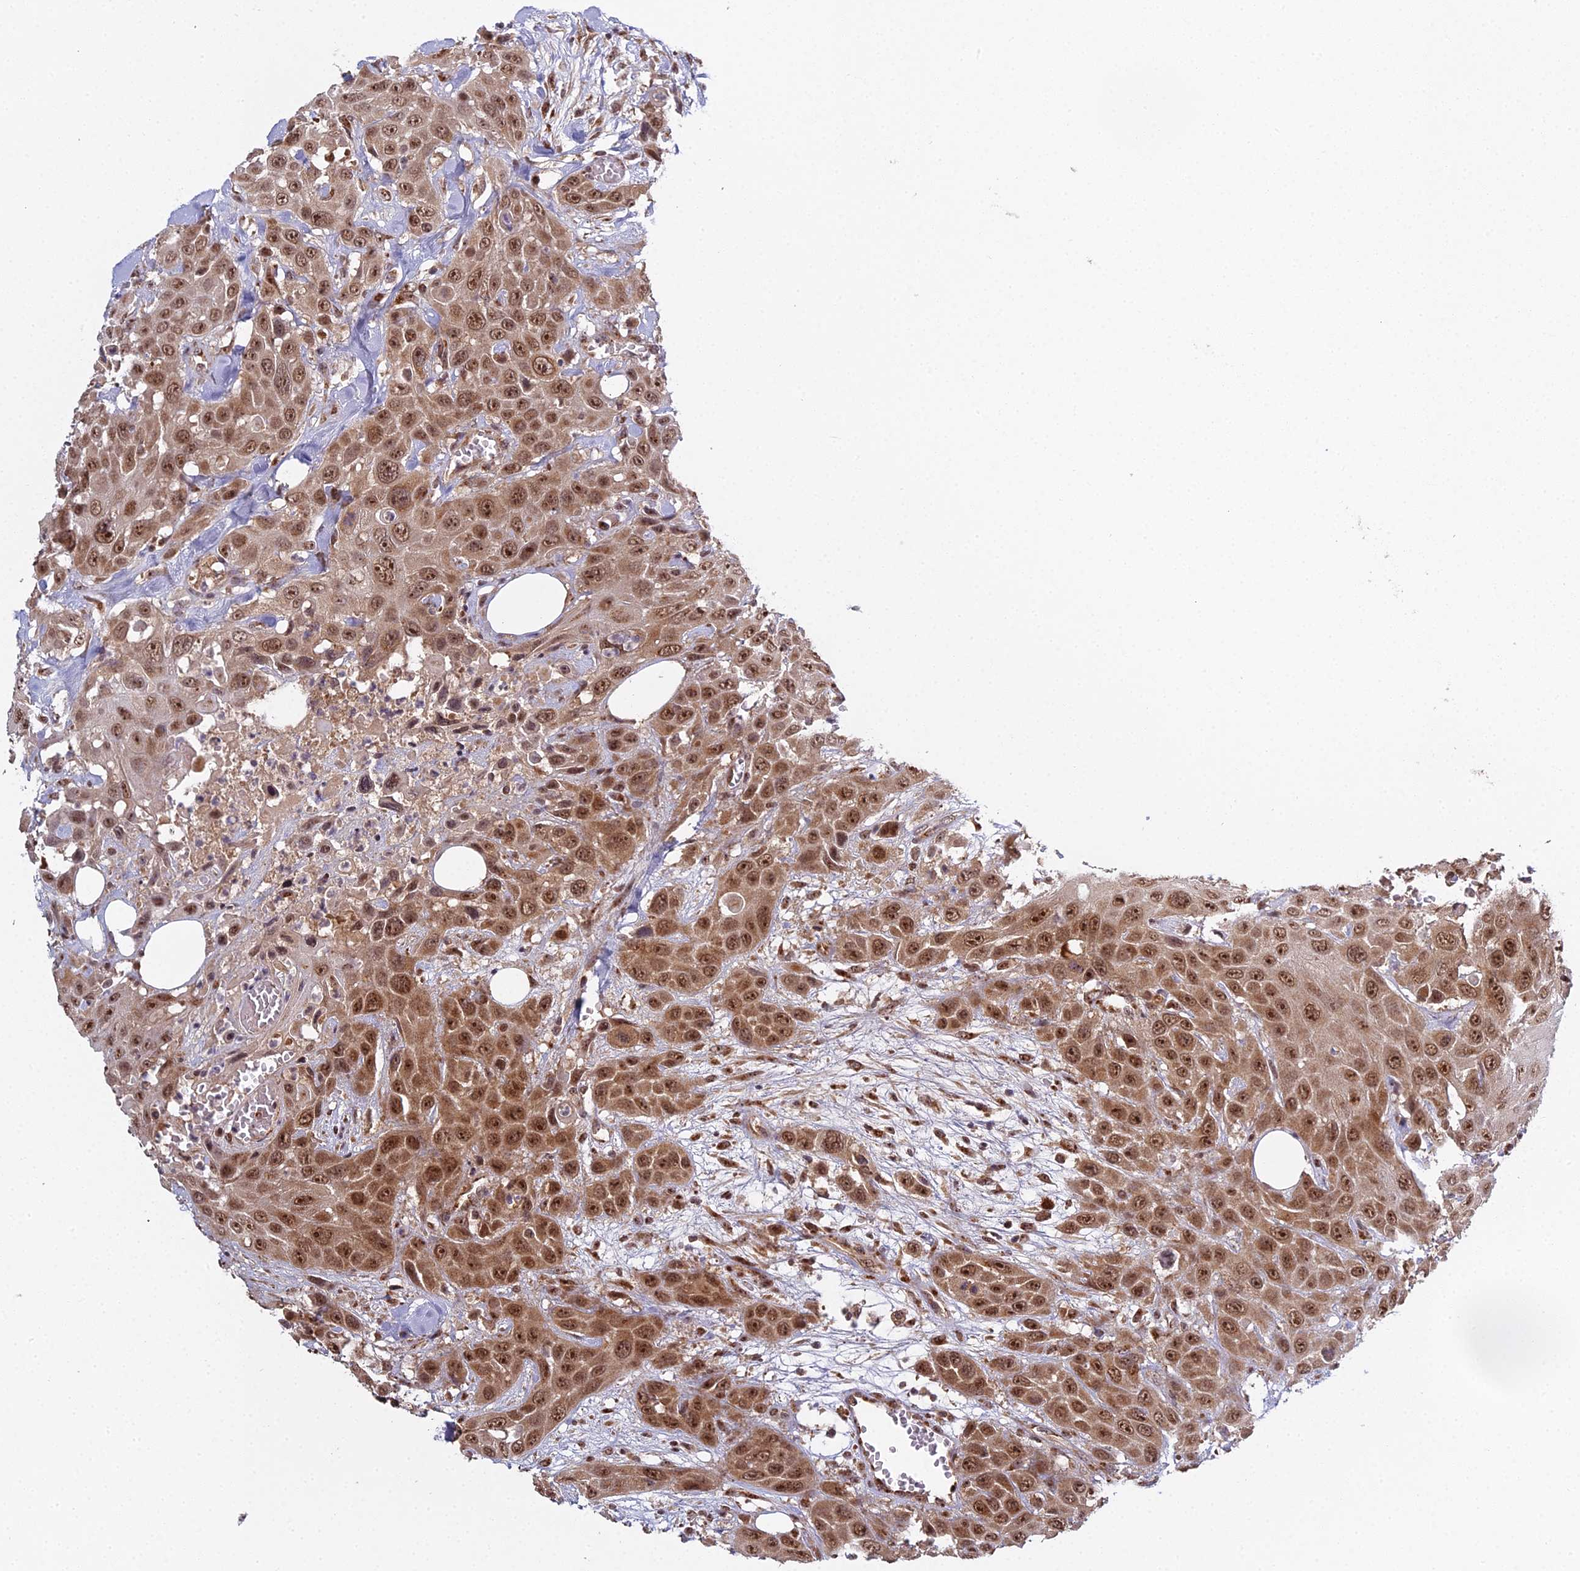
{"staining": {"intensity": "moderate", "quantity": ">75%", "location": "nuclear"}, "tissue": "head and neck cancer", "cell_type": "Tumor cells", "image_type": "cancer", "snomed": [{"axis": "morphology", "description": "Squamous cell carcinoma, NOS"}, {"axis": "topography", "description": "Head-Neck"}], "caption": "Protein analysis of head and neck cancer (squamous cell carcinoma) tissue exhibits moderate nuclear expression in approximately >75% of tumor cells.", "gene": "MEOX1", "patient": {"sex": "male", "age": 81}}